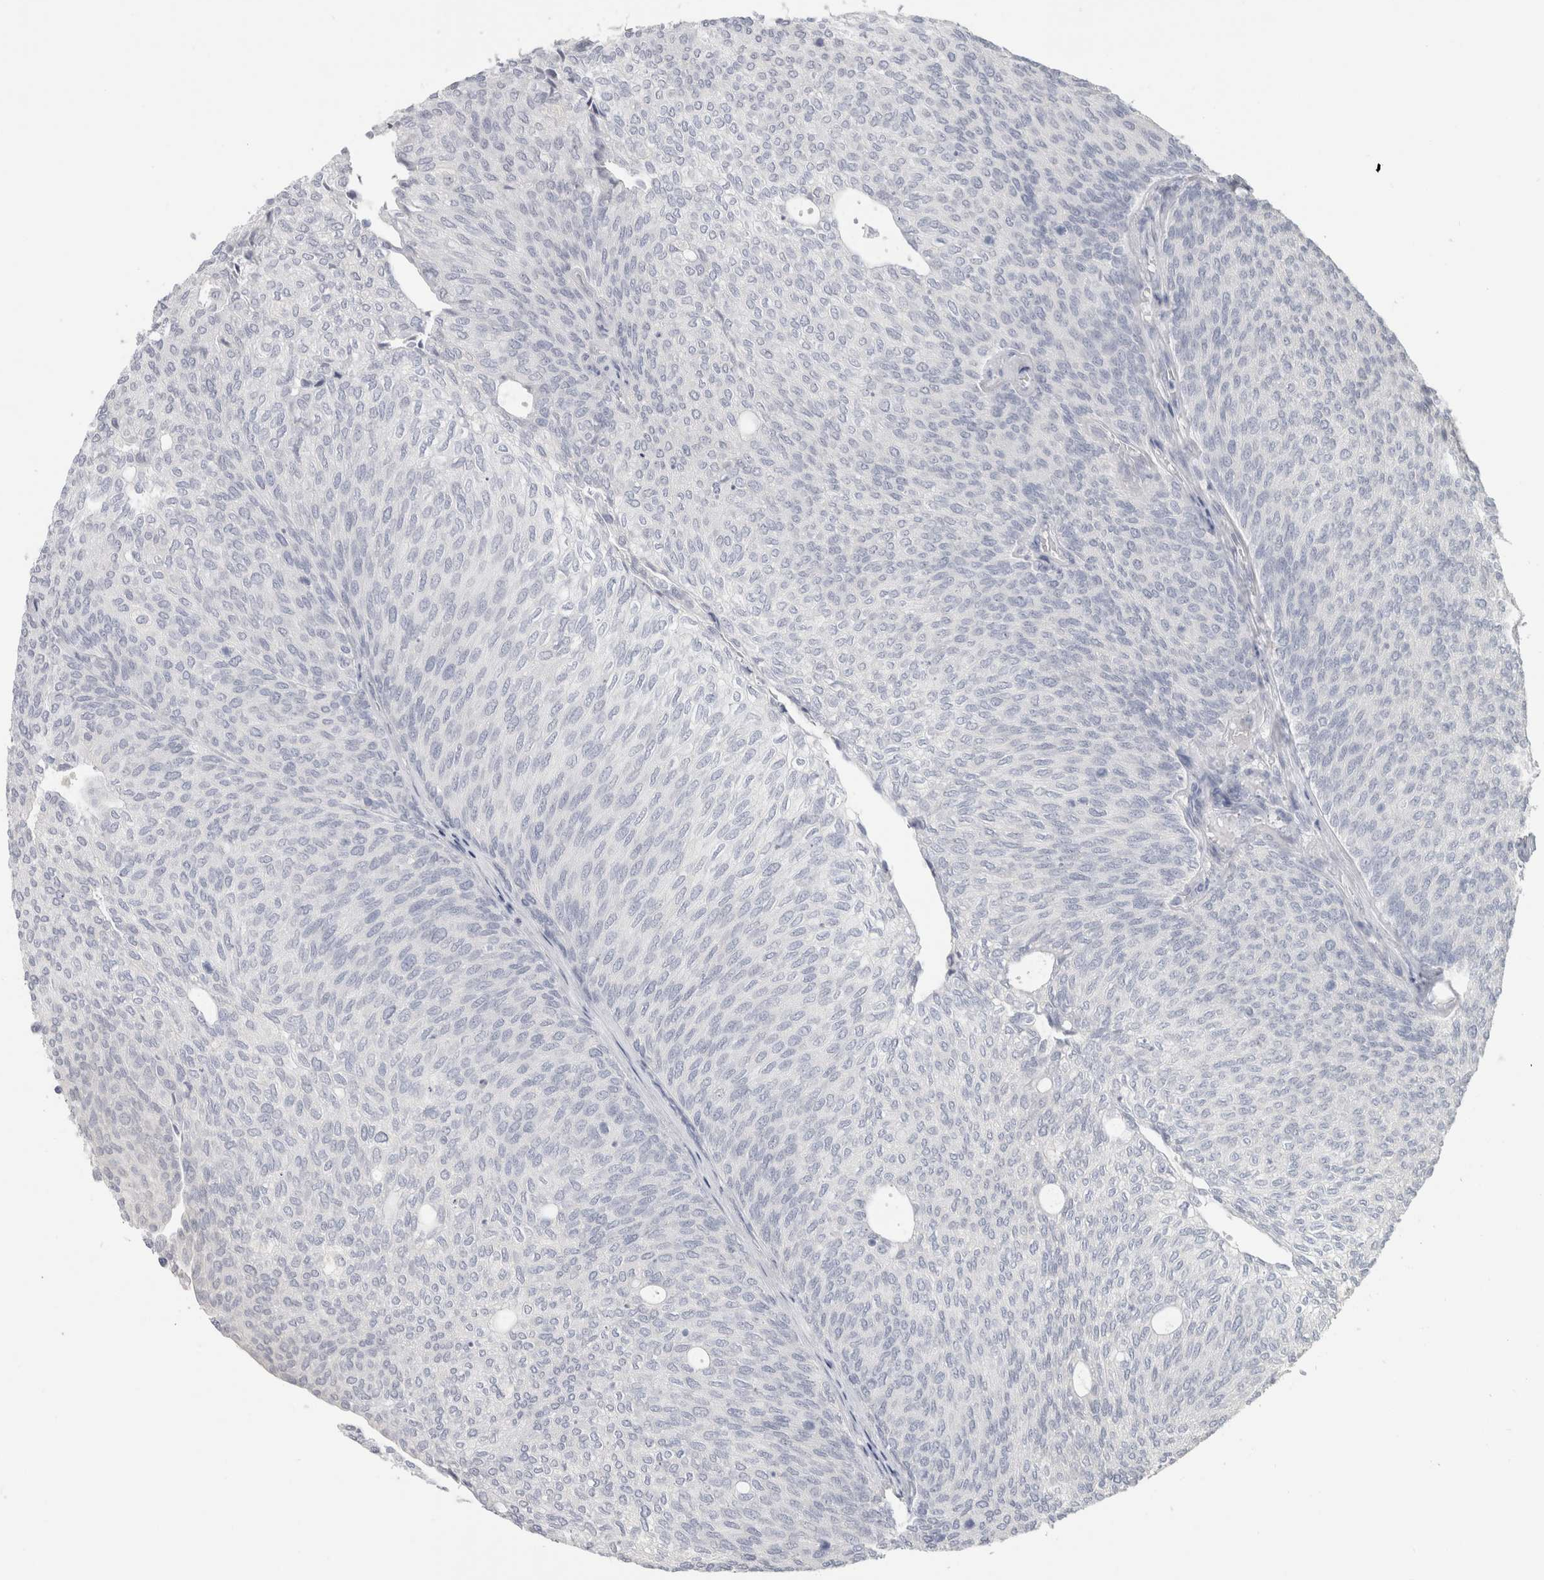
{"staining": {"intensity": "negative", "quantity": "none", "location": "none"}, "tissue": "urothelial cancer", "cell_type": "Tumor cells", "image_type": "cancer", "snomed": [{"axis": "morphology", "description": "Urothelial carcinoma, Low grade"}, {"axis": "topography", "description": "Urinary bladder"}], "caption": "Tumor cells show no significant protein positivity in urothelial cancer.", "gene": "SLC6A1", "patient": {"sex": "female", "age": 79}}